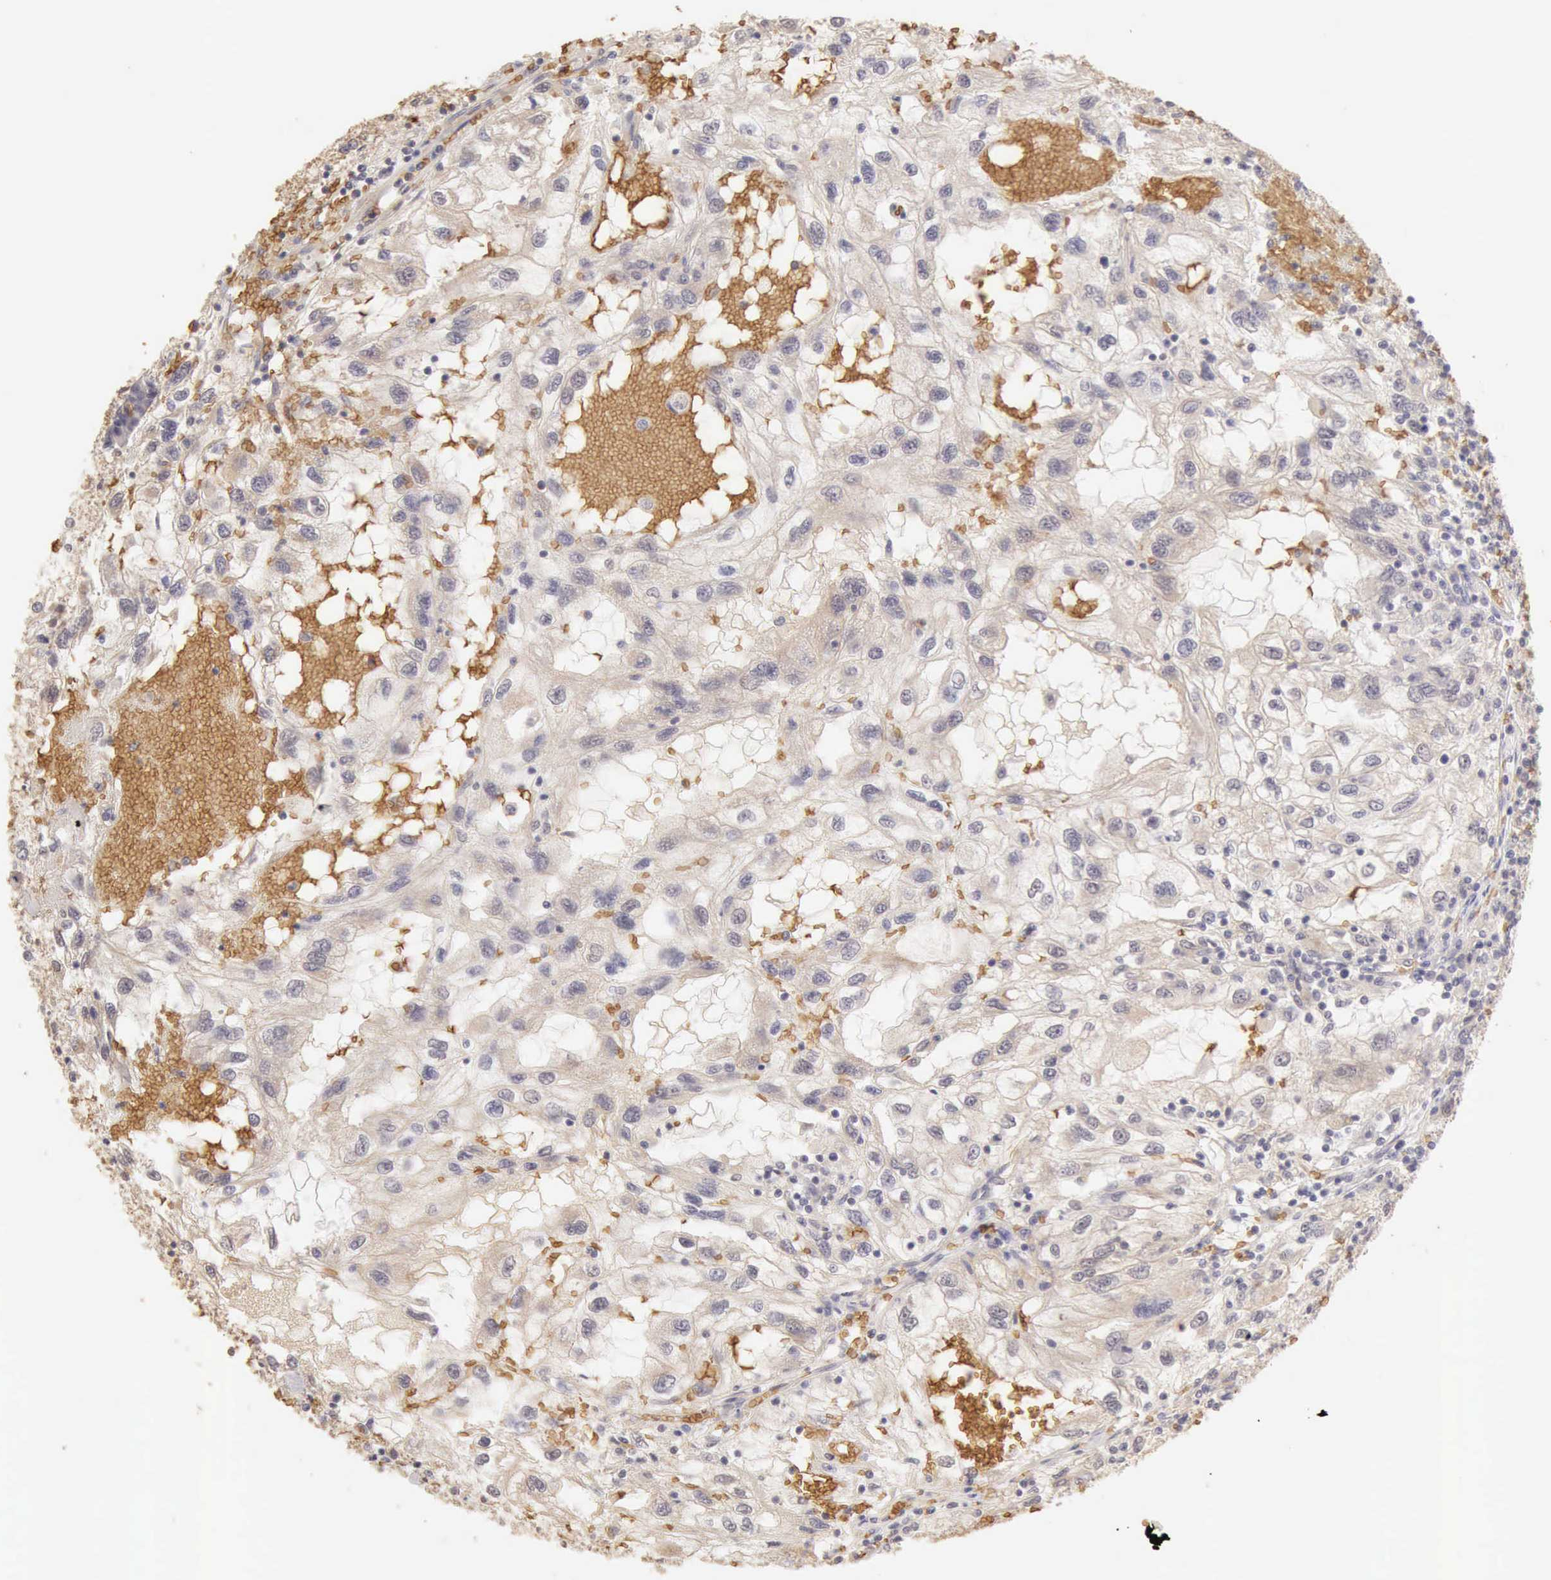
{"staining": {"intensity": "negative", "quantity": "none", "location": "none"}, "tissue": "renal cancer", "cell_type": "Tumor cells", "image_type": "cancer", "snomed": [{"axis": "morphology", "description": "Normal tissue, NOS"}, {"axis": "morphology", "description": "Adenocarcinoma, NOS"}, {"axis": "topography", "description": "Kidney"}], "caption": "IHC of human renal adenocarcinoma displays no expression in tumor cells.", "gene": "CFI", "patient": {"sex": "male", "age": 71}}